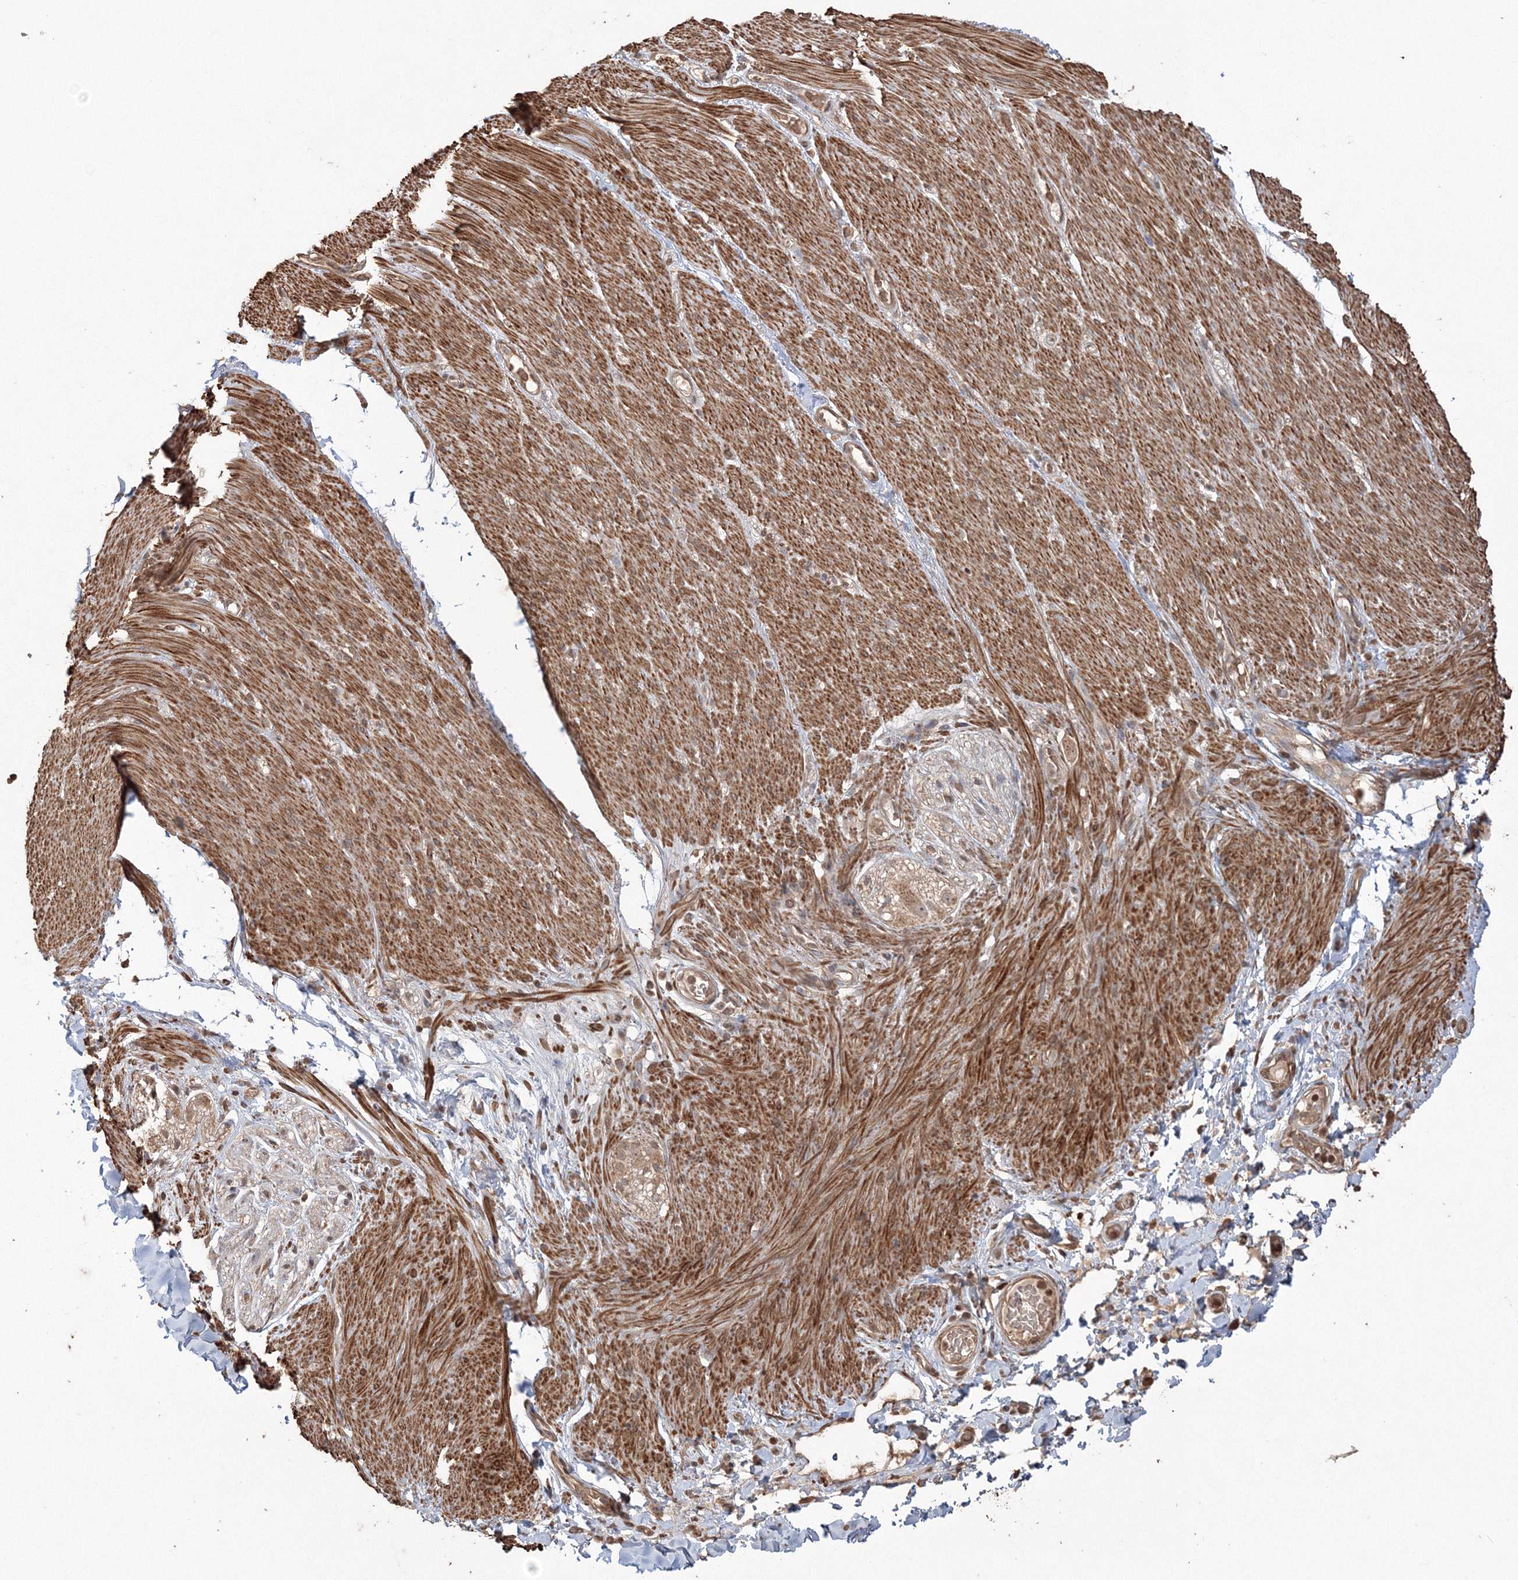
{"staining": {"intensity": "moderate", "quantity": "25%-75%", "location": "cytoplasmic/membranous"}, "tissue": "adipose tissue", "cell_type": "Adipocytes", "image_type": "normal", "snomed": [{"axis": "morphology", "description": "Normal tissue, NOS"}, {"axis": "topography", "description": "Colon"}, {"axis": "topography", "description": "Peripheral nerve tissue"}], "caption": "Adipose tissue stained with immunohistochemistry (IHC) reveals moderate cytoplasmic/membranous expression in about 25%-75% of adipocytes.", "gene": "CCDC122", "patient": {"sex": "female", "age": 61}}